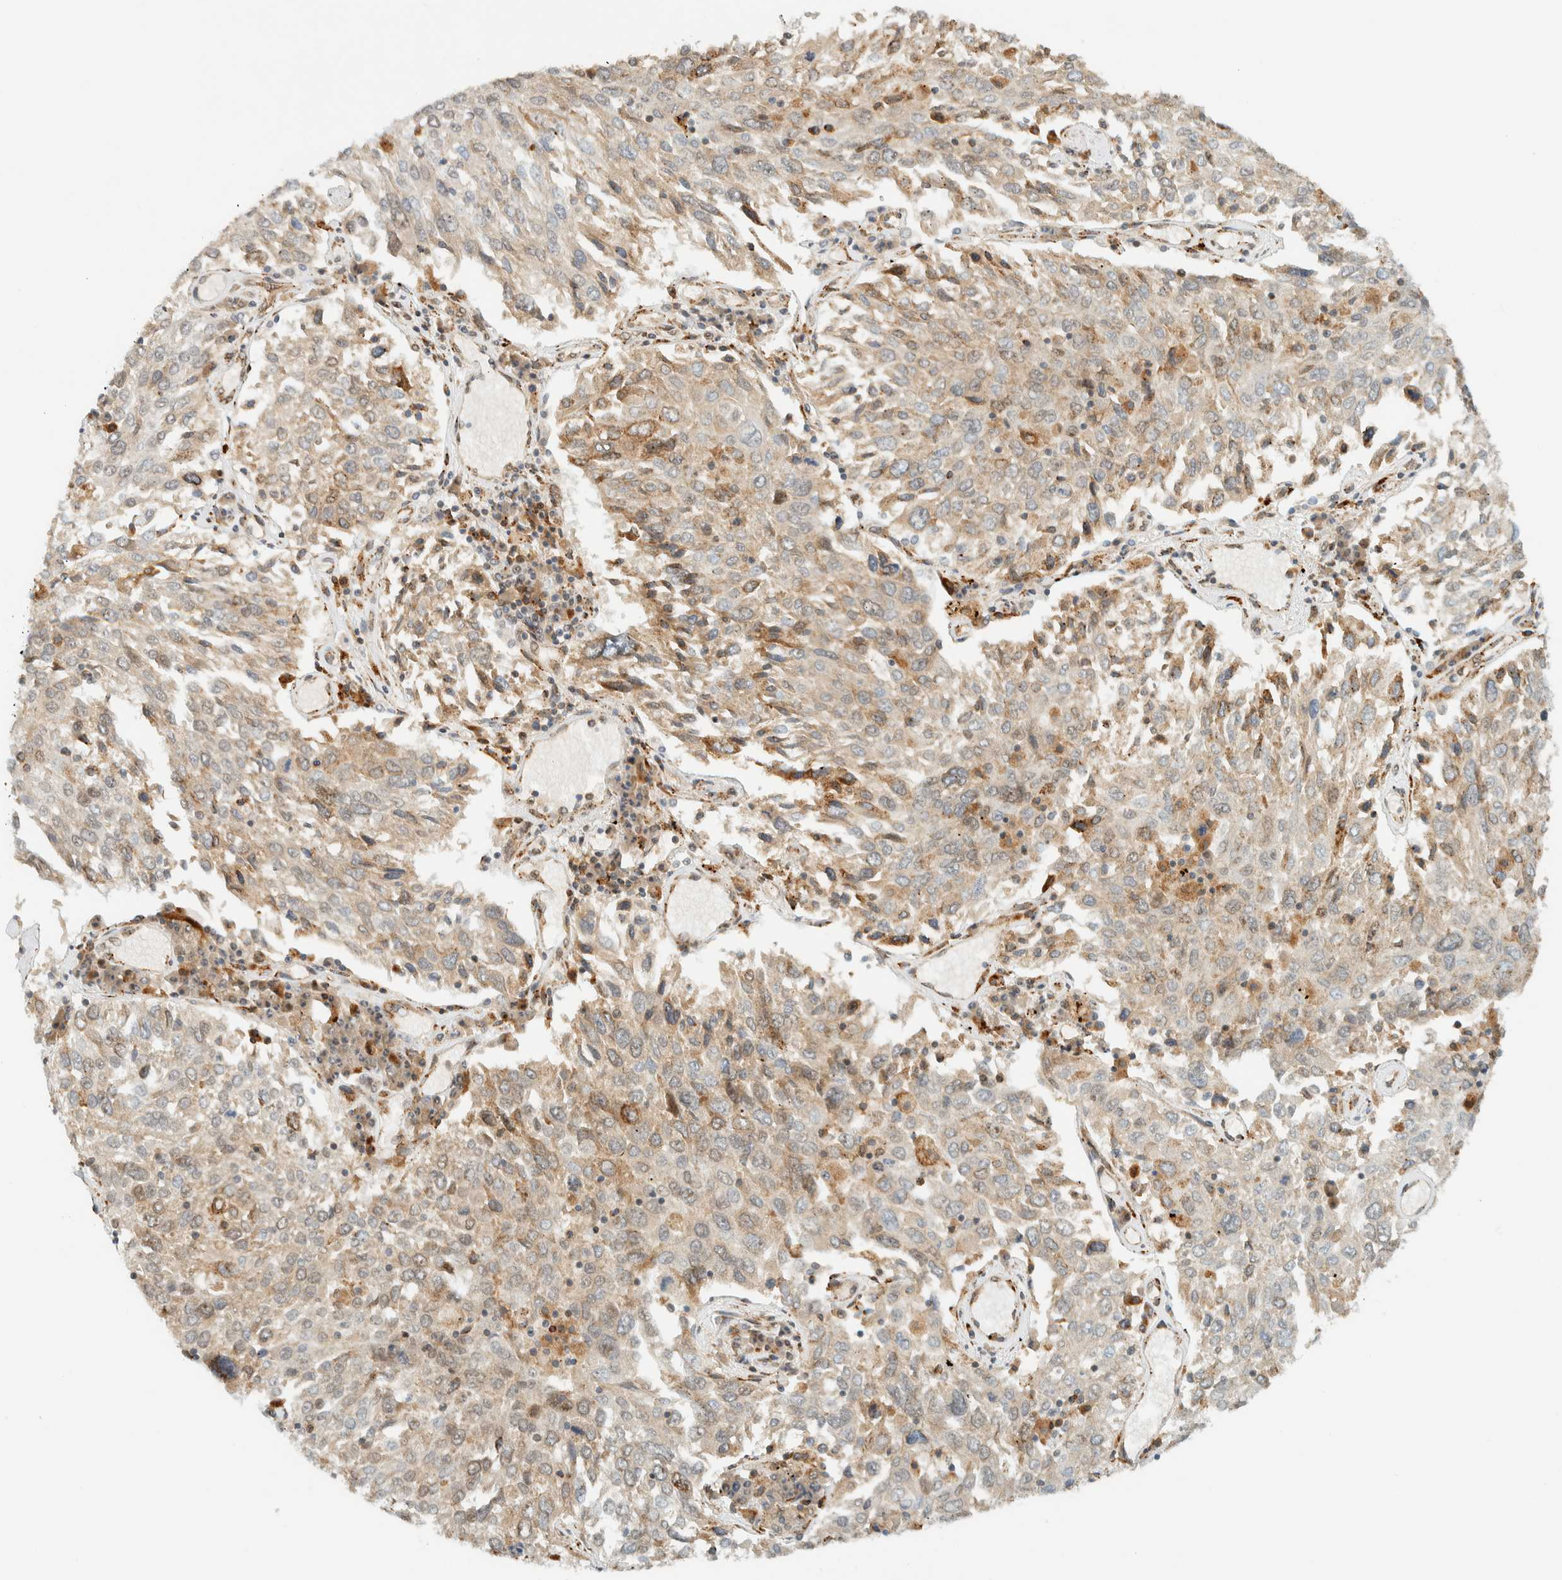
{"staining": {"intensity": "weak", "quantity": "25%-75%", "location": "cytoplasmic/membranous"}, "tissue": "lung cancer", "cell_type": "Tumor cells", "image_type": "cancer", "snomed": [{"axis": "morphology", "description": "Squamous cell carcinoma, NOS"}, {"axis": "topography", "description": "Lung"}], "caption": "A histopathology image of human lung cancer (squamous cell carcinoma) stained for a protein reveals weak cytoplasmic/membranous brown staining in tumor cells.", "gene": "ITPRID1", "patient": {"sex": "male", "age": 65}}